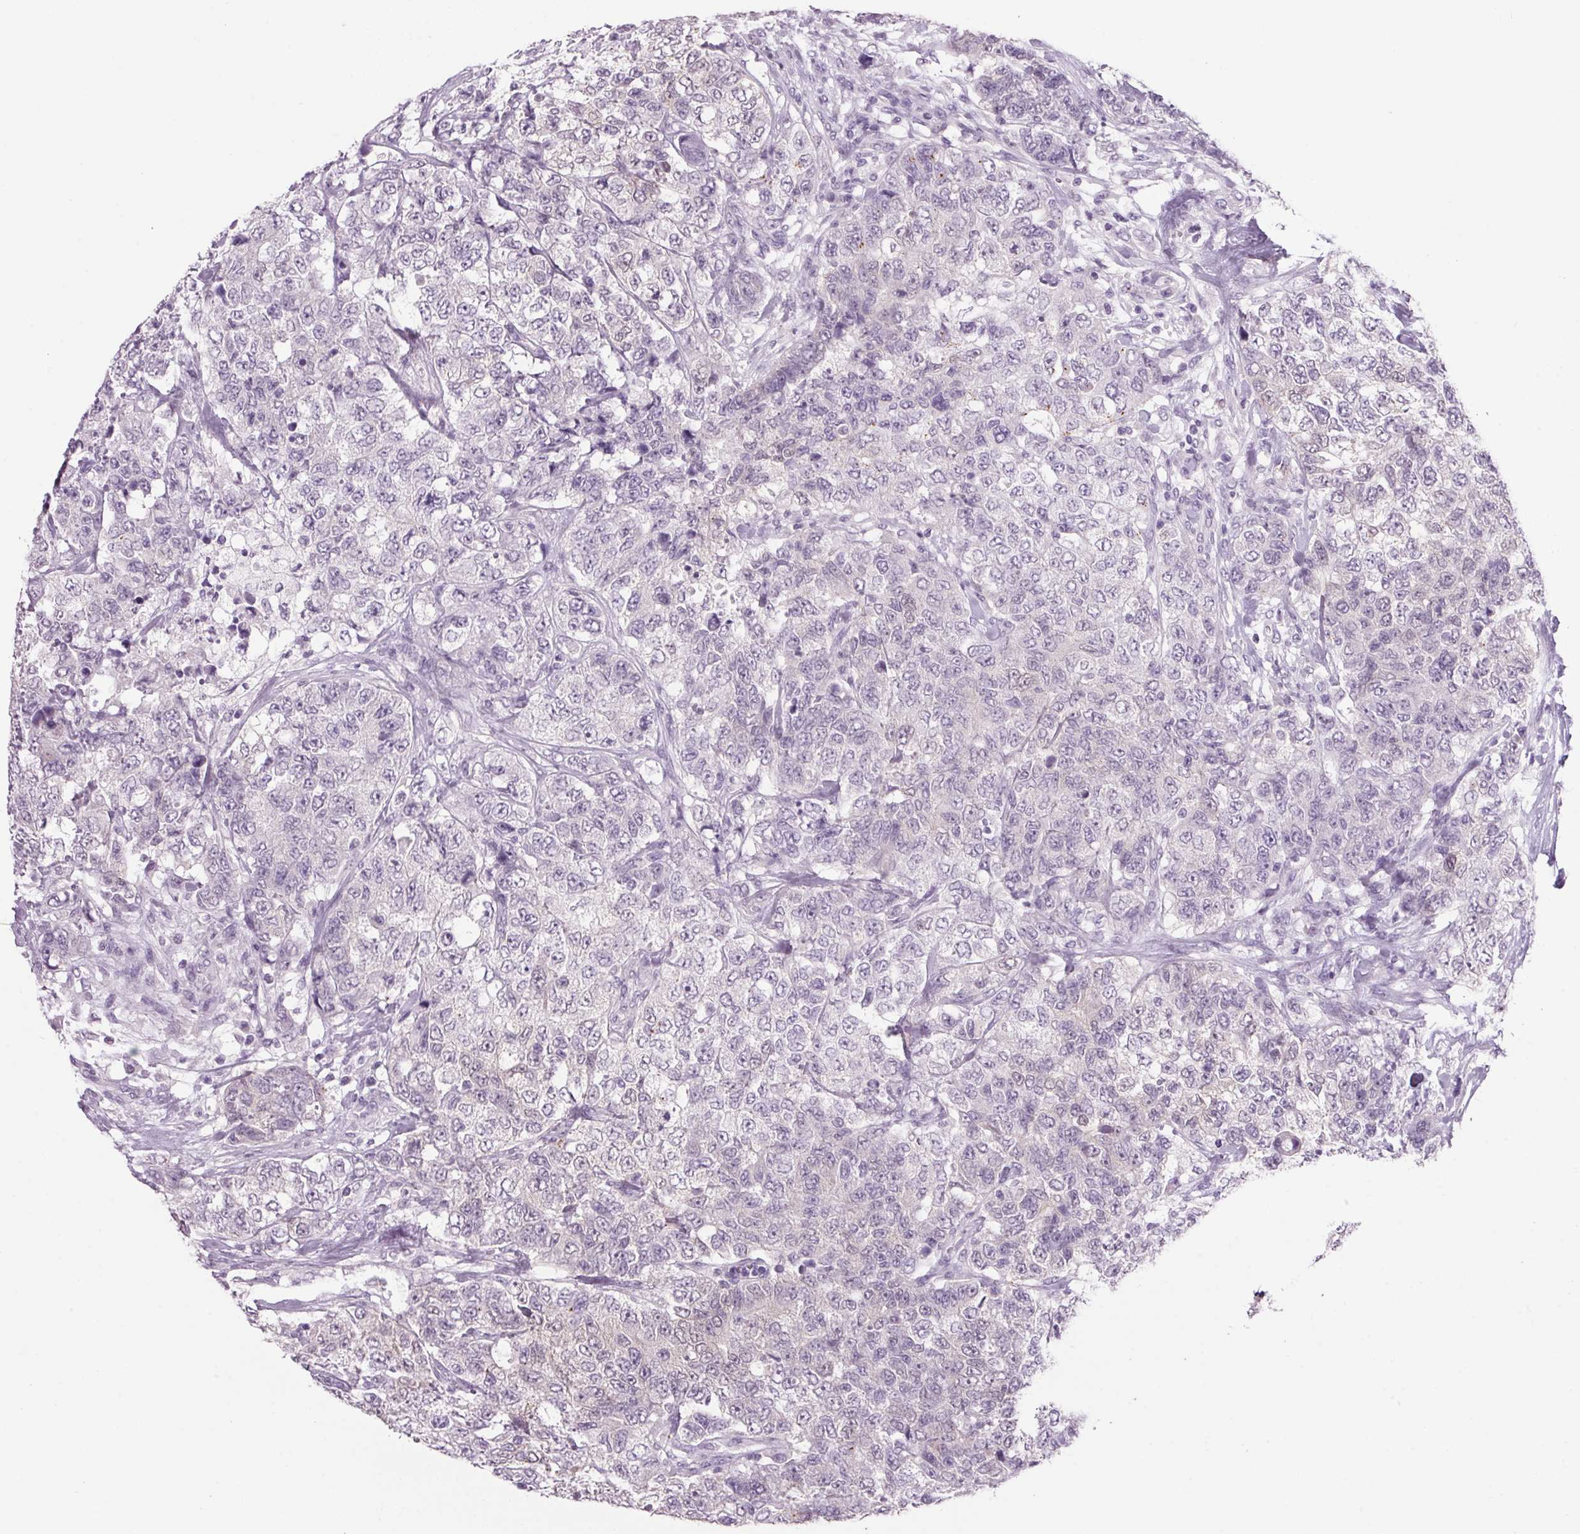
{"staining": {"intensity": "negative", "quantity": "none", "location": "none"}, "tissue": "urothelial cancer", "cell_type": "Tumor cells", "image_type": "cancer", "snomed": [{"axis": "morphology", "description": "Urothelial carcinoma, High grade"}, {"axis": "topography", "description": "Urinary bladder"}], "caption": "Immunohistochemical staining of urothelial cancer demonstrates no significant expression in tumor cells. (Immunohistochemistry (ihc), brightfield microscopy, high magnification).", "gene": "PPP1R1A", "patient": {"sex": "female", "age": 78}}